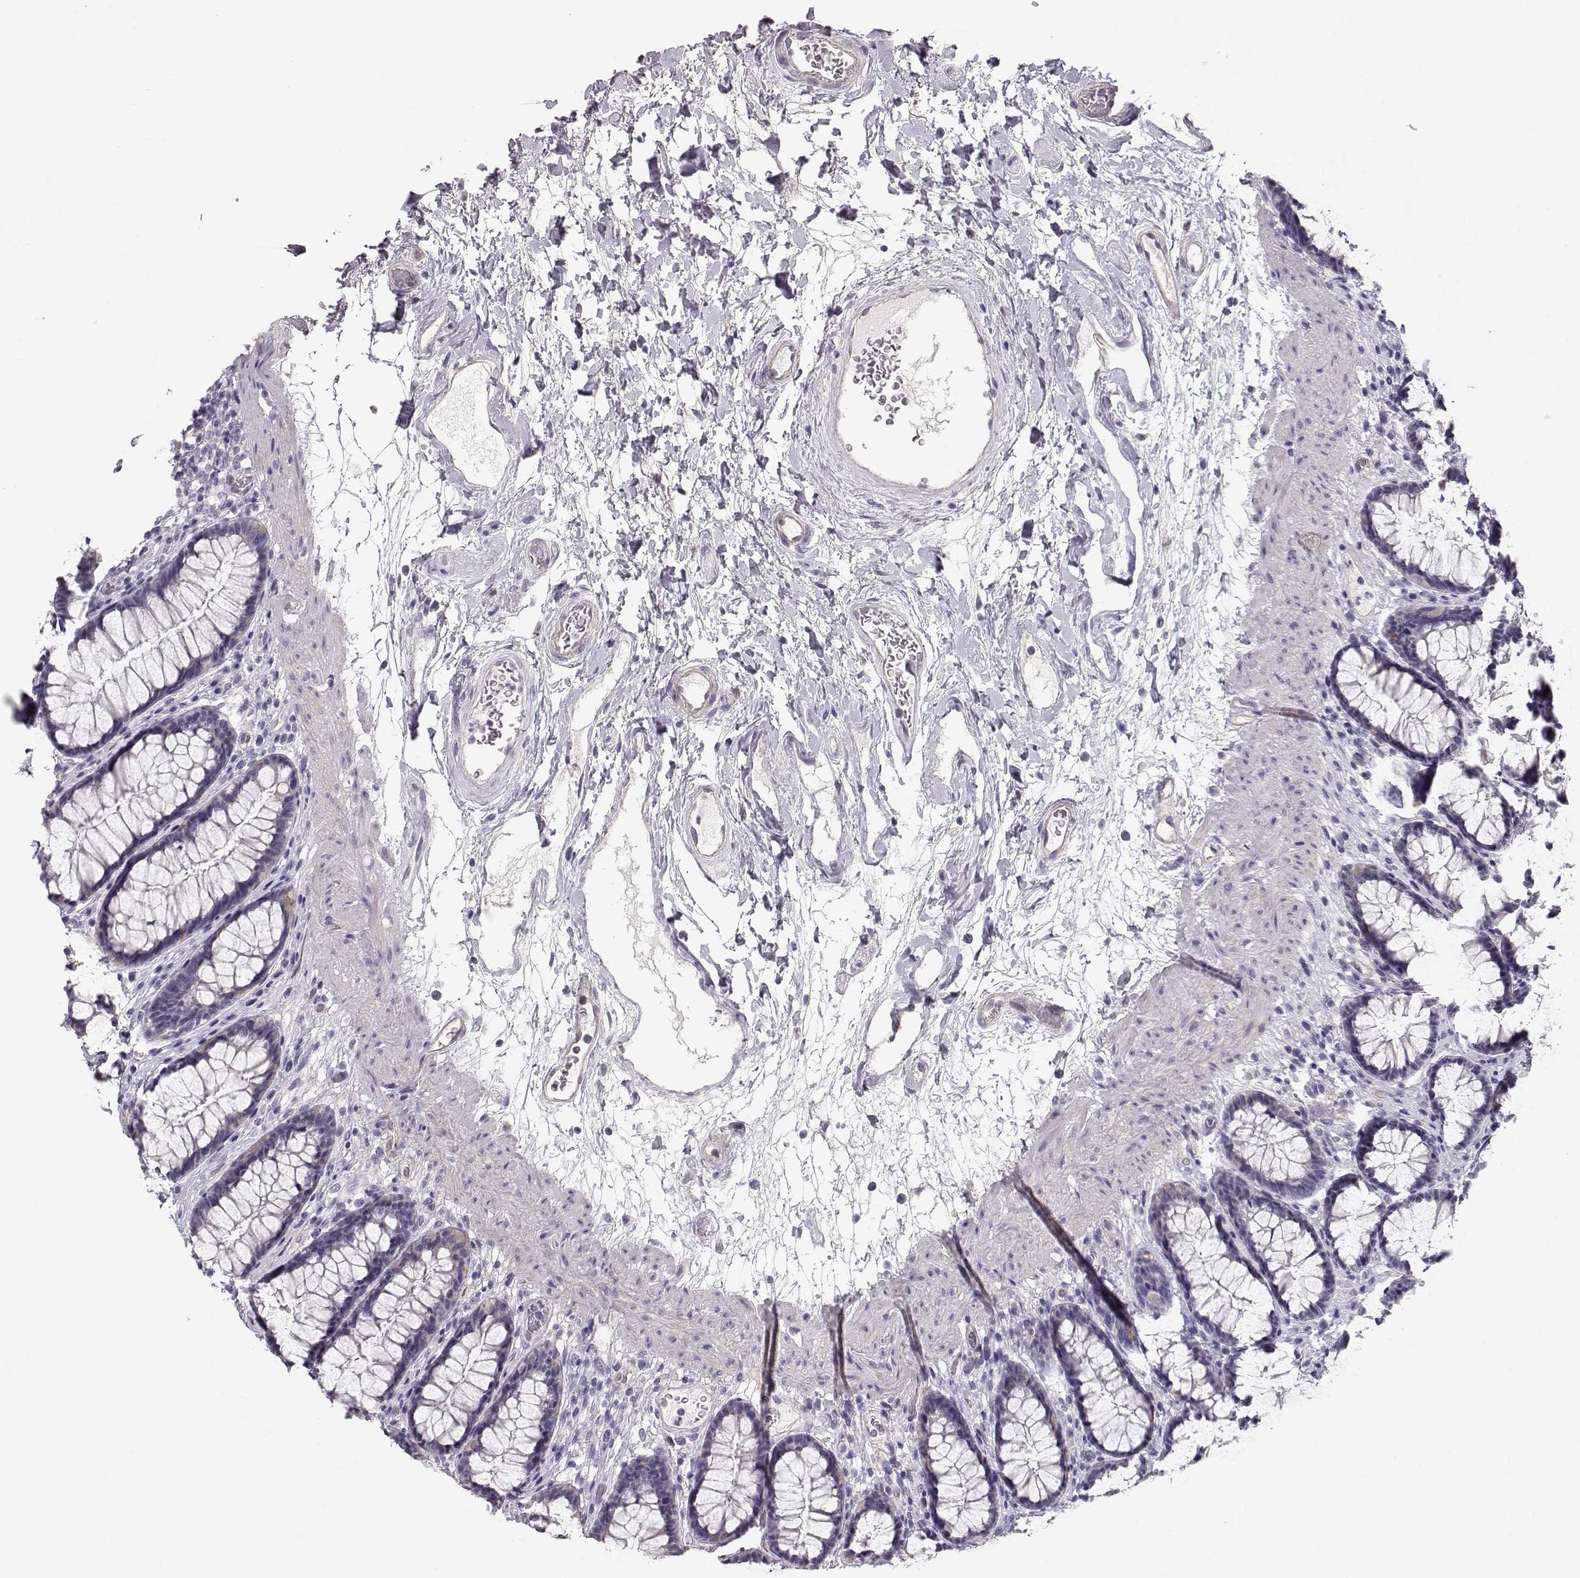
{"staining": {"intensity": "negative", "quantity": "none", "location": "none"}, "tissue": "rectum", "cell_type": "Glandular cells", "image_type": "normal", "snomed": [{"axis": "morphology", "description": "Normal tissue, NOS"}, {"axis": "topography", "description": "Rectum"}], "caption": "The image exhibits no significant staining in glandular cells of rectum.", "gene": "SLC18A1", "patient": {"sex": "male", "age": 72}}